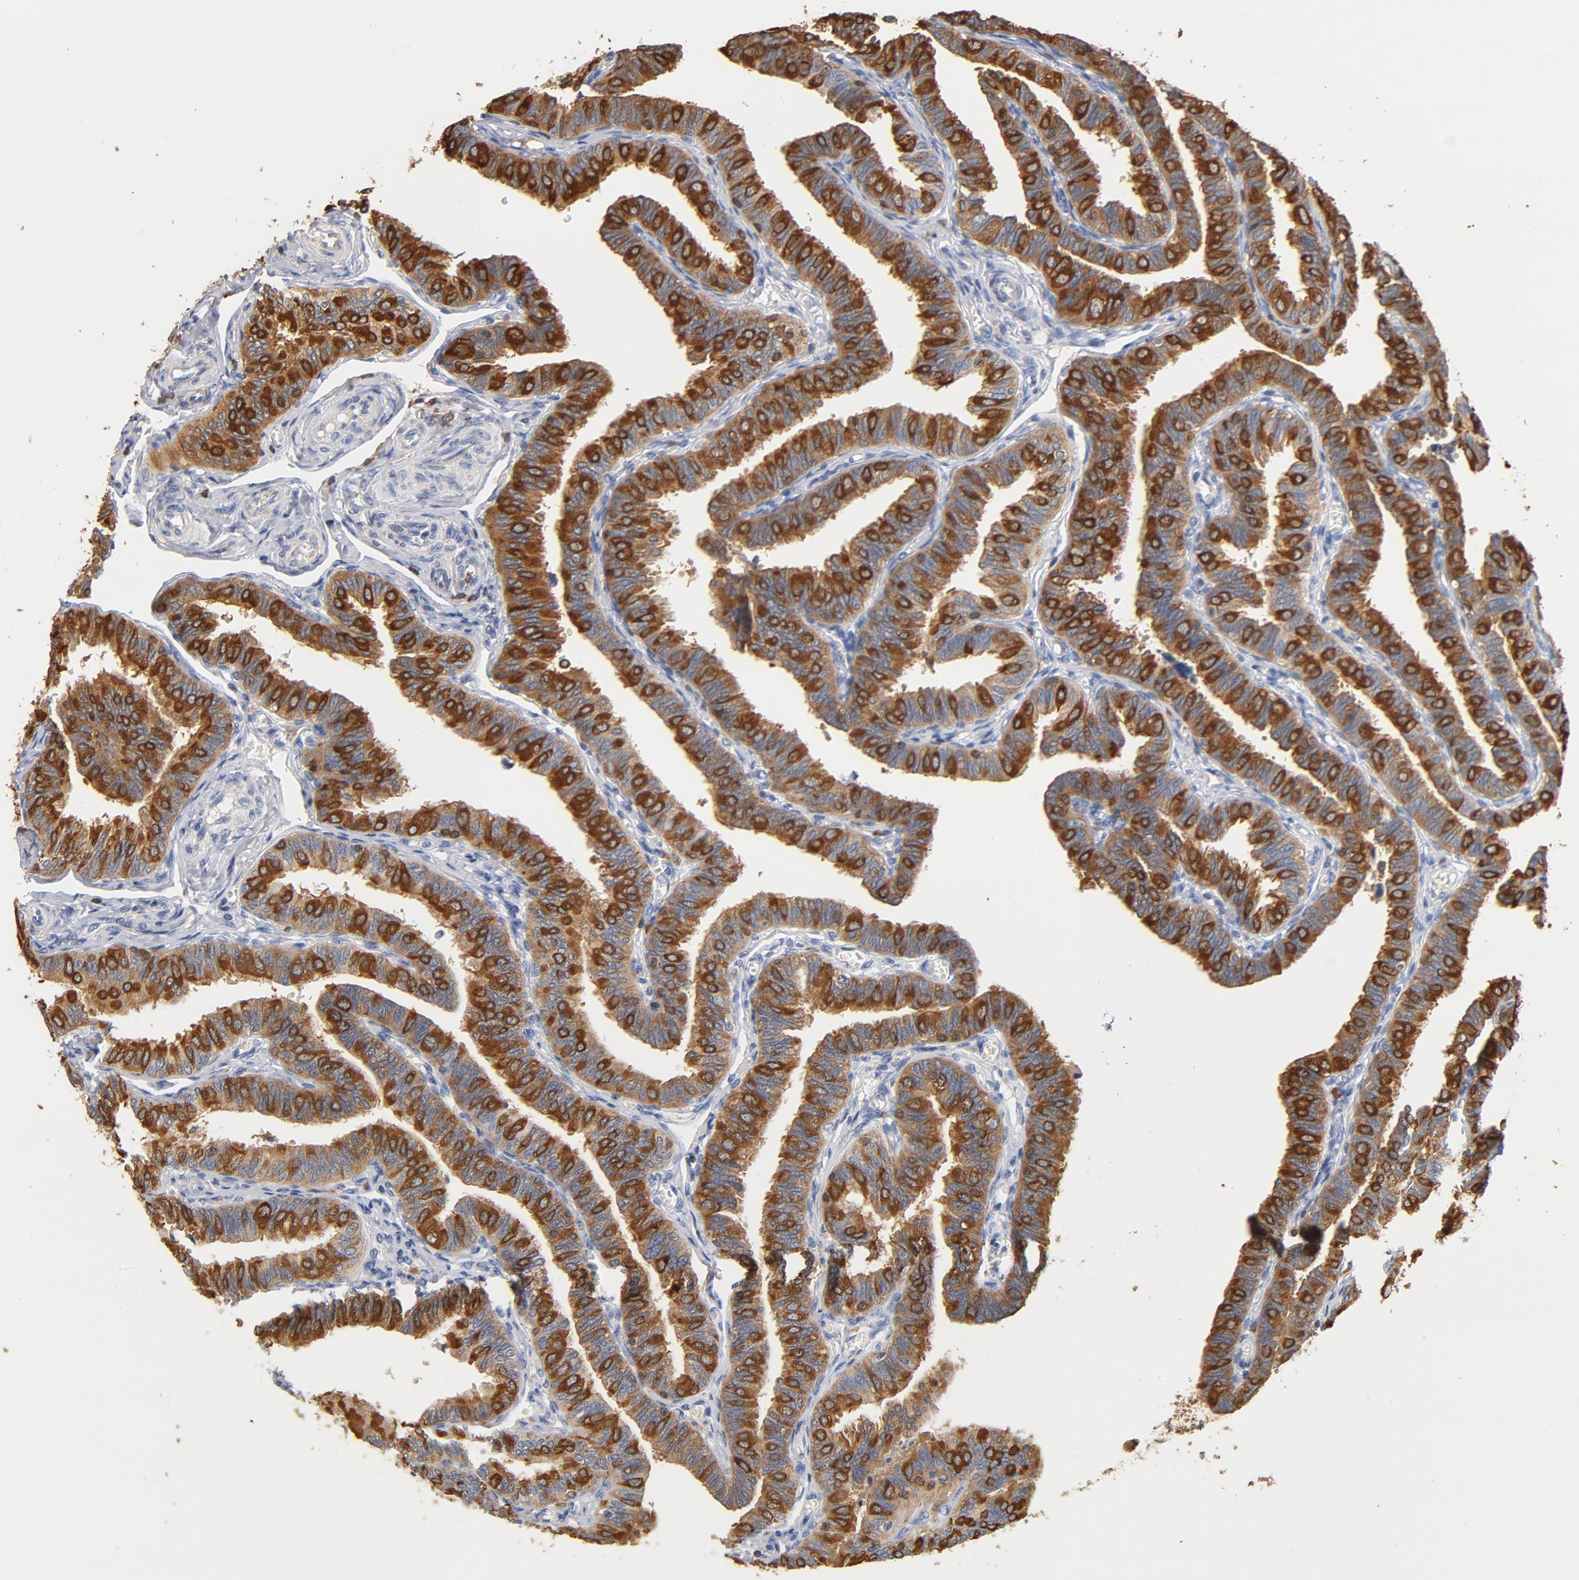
{"staining": {"intensity": "strong", "quantity": ">75%", "location": "cytoplasmic/membranous"}, "tissue": "fallopian tube", "cell_type": "Glandular cells", "image_type": "normal", "snomed": [{"axis": "morphology", "description": "Normal tissue, NOS"}, {"axis": "topography", "description": "Fallopian tube"}], "caption": "About >75% of glandular cells in normal human fallopian tube show strong cytoplasmic/membranous protein expression as visualized by brown immunohistochemical staining.", "gene": "EZR", "patient": {"sex": "female", "age": 46}}